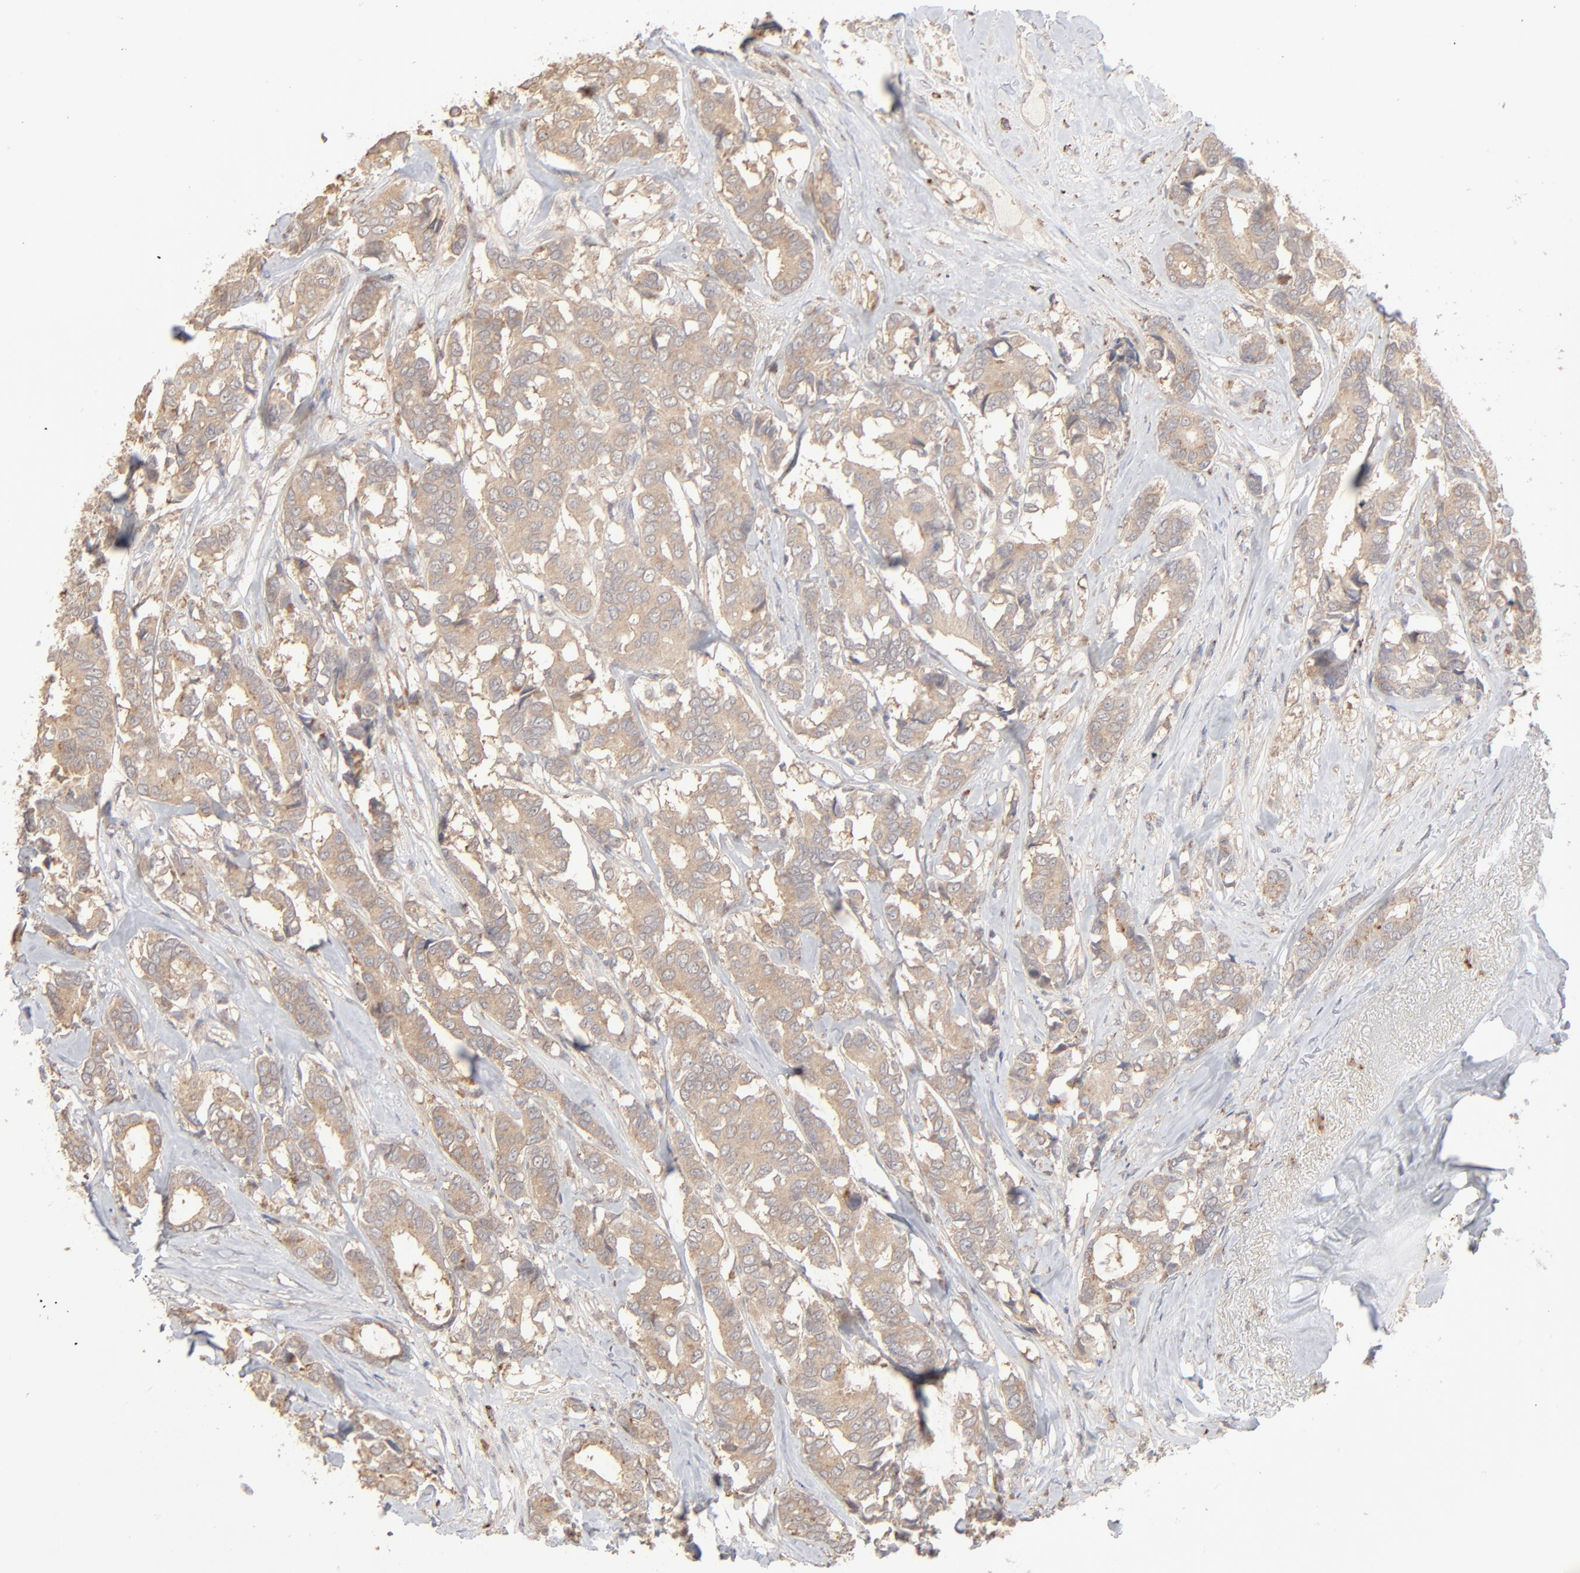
{"staining": {"intensity": "weak", "quantity": ">75%", "location": "cytoplasmic/membranous"}, "tissue": "breast cancer", "cell_type": "Tumor cells", "image_type": "cancer", "snomed": [{"axis": "morphology", "description": "Duct carcinoma"}, {"axis": "topography", "description": "Breast"}], "caption": "About >75% of tumor cells in invasive ductal carcinoma (breast) display weak cytoplasmic/membranous protein staining as visualized by brown immunohistochemical staining.", "gene": "POMT2", "patient": {"sex": "female", "age": 87}}